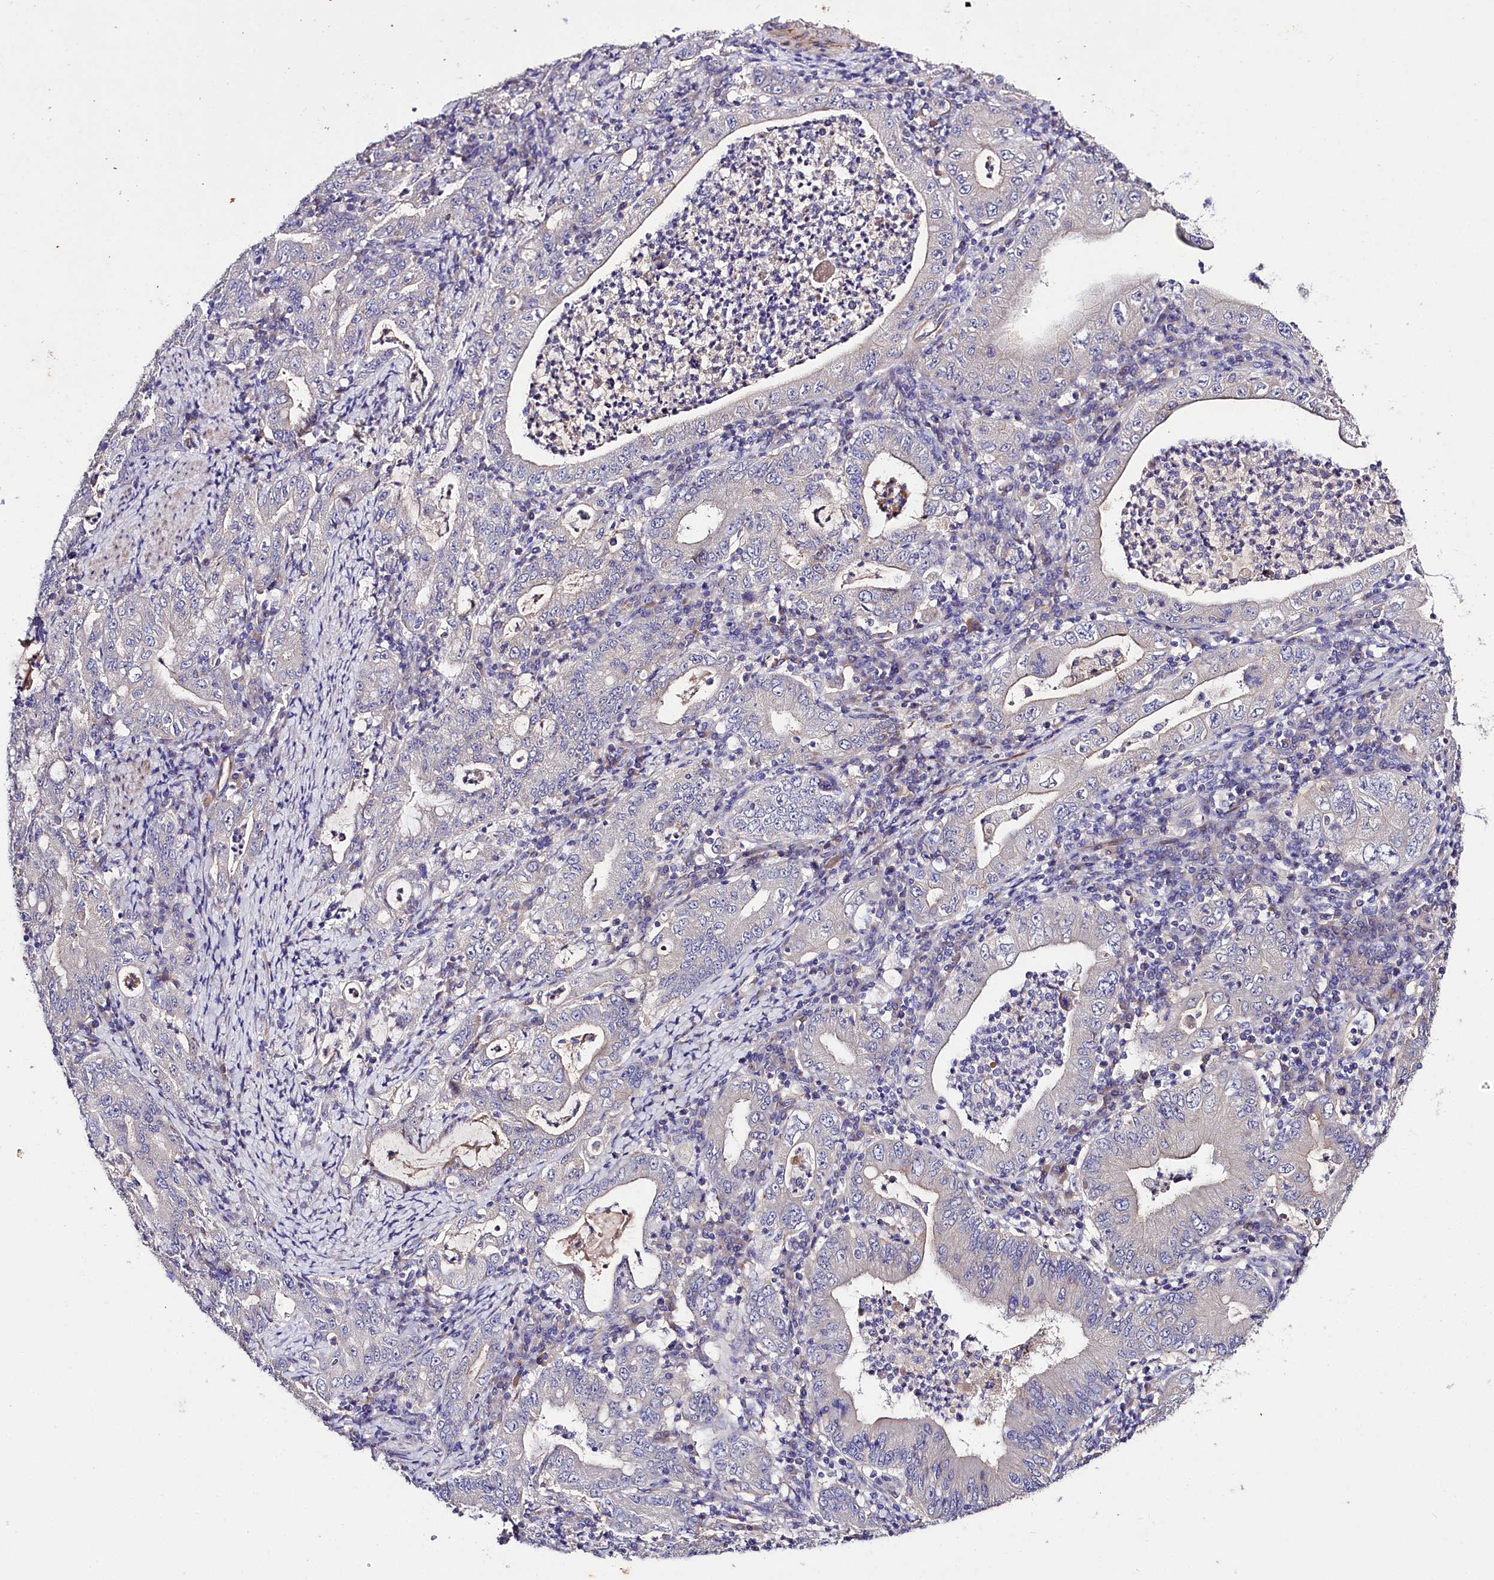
{"staining": {"intensity": "negative", "quantity": "none", "location": "none"}, "tissue": "stomach cancer", "cell_type": "Tumor cells", "image_type": "cancer", "snomed": [{"axis": "morphology", "description": "Normal tissue, NOS"}, {"axis": "morphology", "description": "Adenocarcinoma, NOS"}, {"axis": "topography", "description": "Esophagus"}, {"axis": "topography", "description": "Stomach, upper"}, {"axis": "topography", "description": "Peripheral nerve tissue"}], "caption": "Immunohistochemical staining of stomach cancer exhibits no significant expression in tumor cells.", "gene": "SLC7A1", "patient": {"sex": "male", "age": 62}}